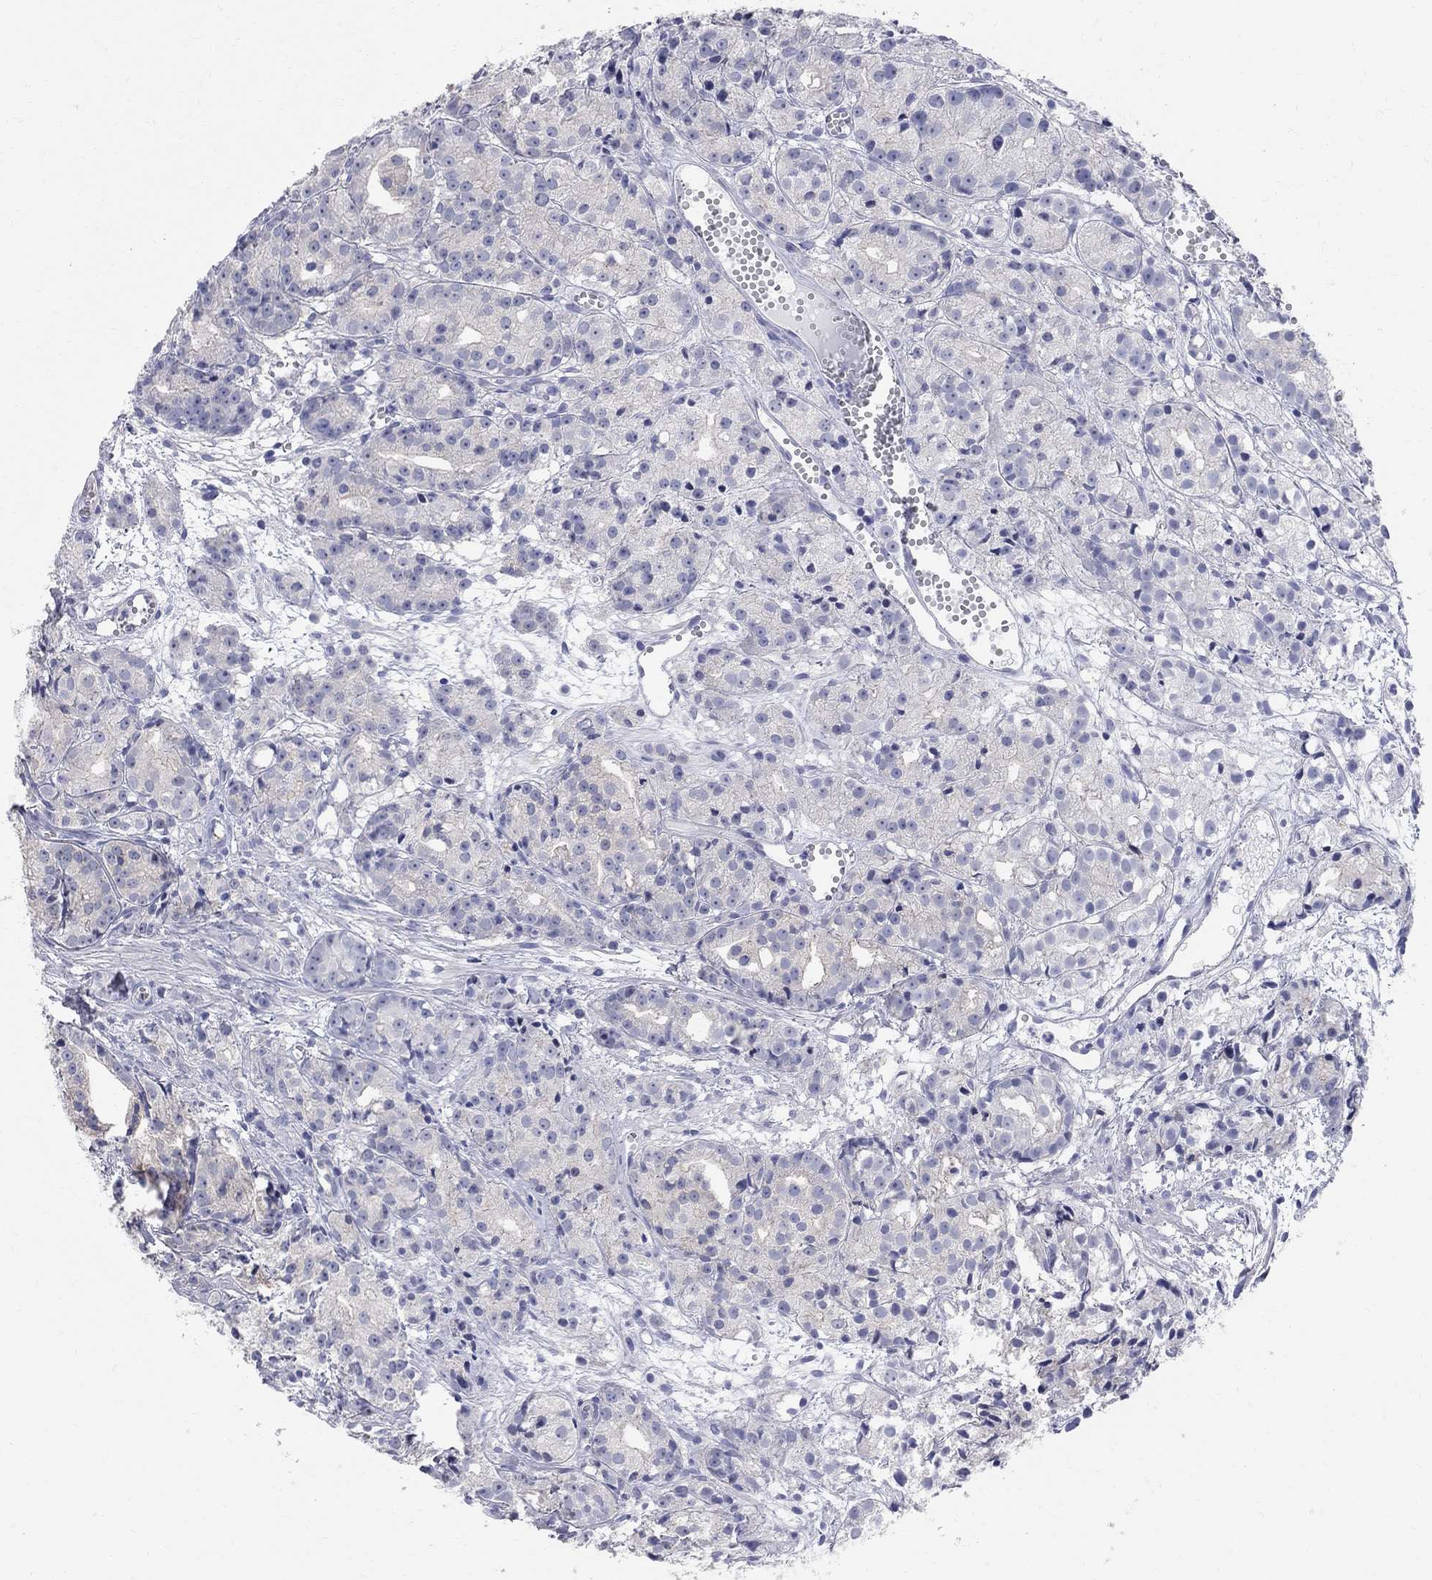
{"staining": {"intensity": "negative", "quantity": "none", "location": "none"}, "tissue": "prostate cancer", "cell_type": "Tumor cells", "image_type": "cancer", "snomed": [{"axis": "morphology", "description": "Adenocarcinoma, Medium grade"}, {"axis": "topography", "description": "Prostate"}], "caption": "DAB (3,3'-diaminobenzidine) immunohistochemical staining of prostate medium-grade adenocarcinoma exhibits no significant staining in tumor cells. The staining is performed using DAB (3,3'-diaminobenzidine) brown chromogen with nuclei counter-stained in using hematoxylin.", "gene": "AOX1", "patient": {"sex": "male", "age": 74}}